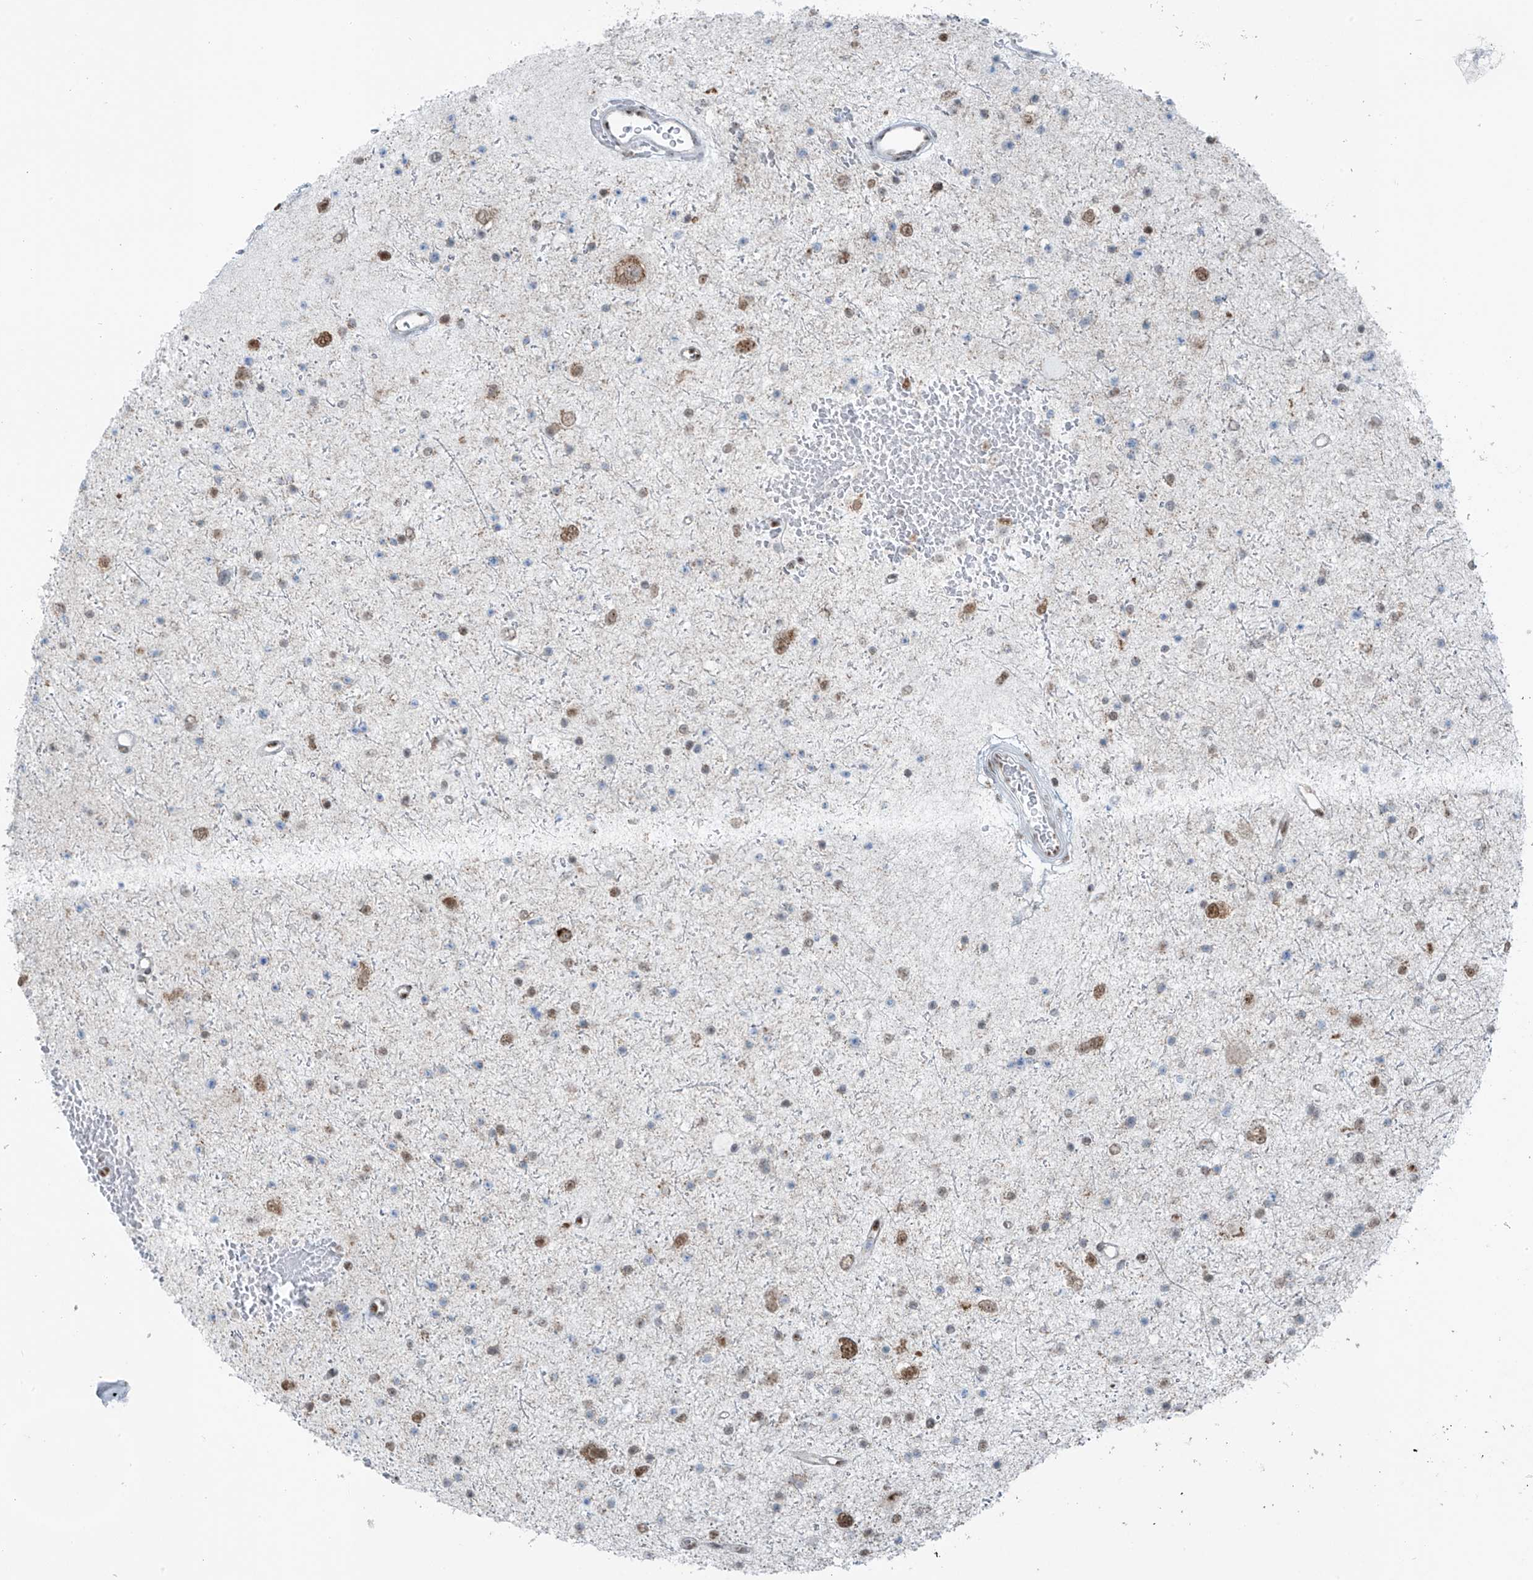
{"staining": {"intensity": "moderate", "quantity": "<25%", "location": "nuclear"}, "tissue": "glioma", "cell_type": "Tumor cells", "image_type": "cancer", "snomed": [{"axis": "morphology", "description": "Glioma, malignant, Low grade"}, {"axis": "topography", "description": "Brain"}], "caption": "Brown immunohistochemical staining in glioma shows moderate nuclear expression in approximately <25% of tumor cells.", "gene": "WRNIP1", "patient": {"sex": "female", "age": 37}}